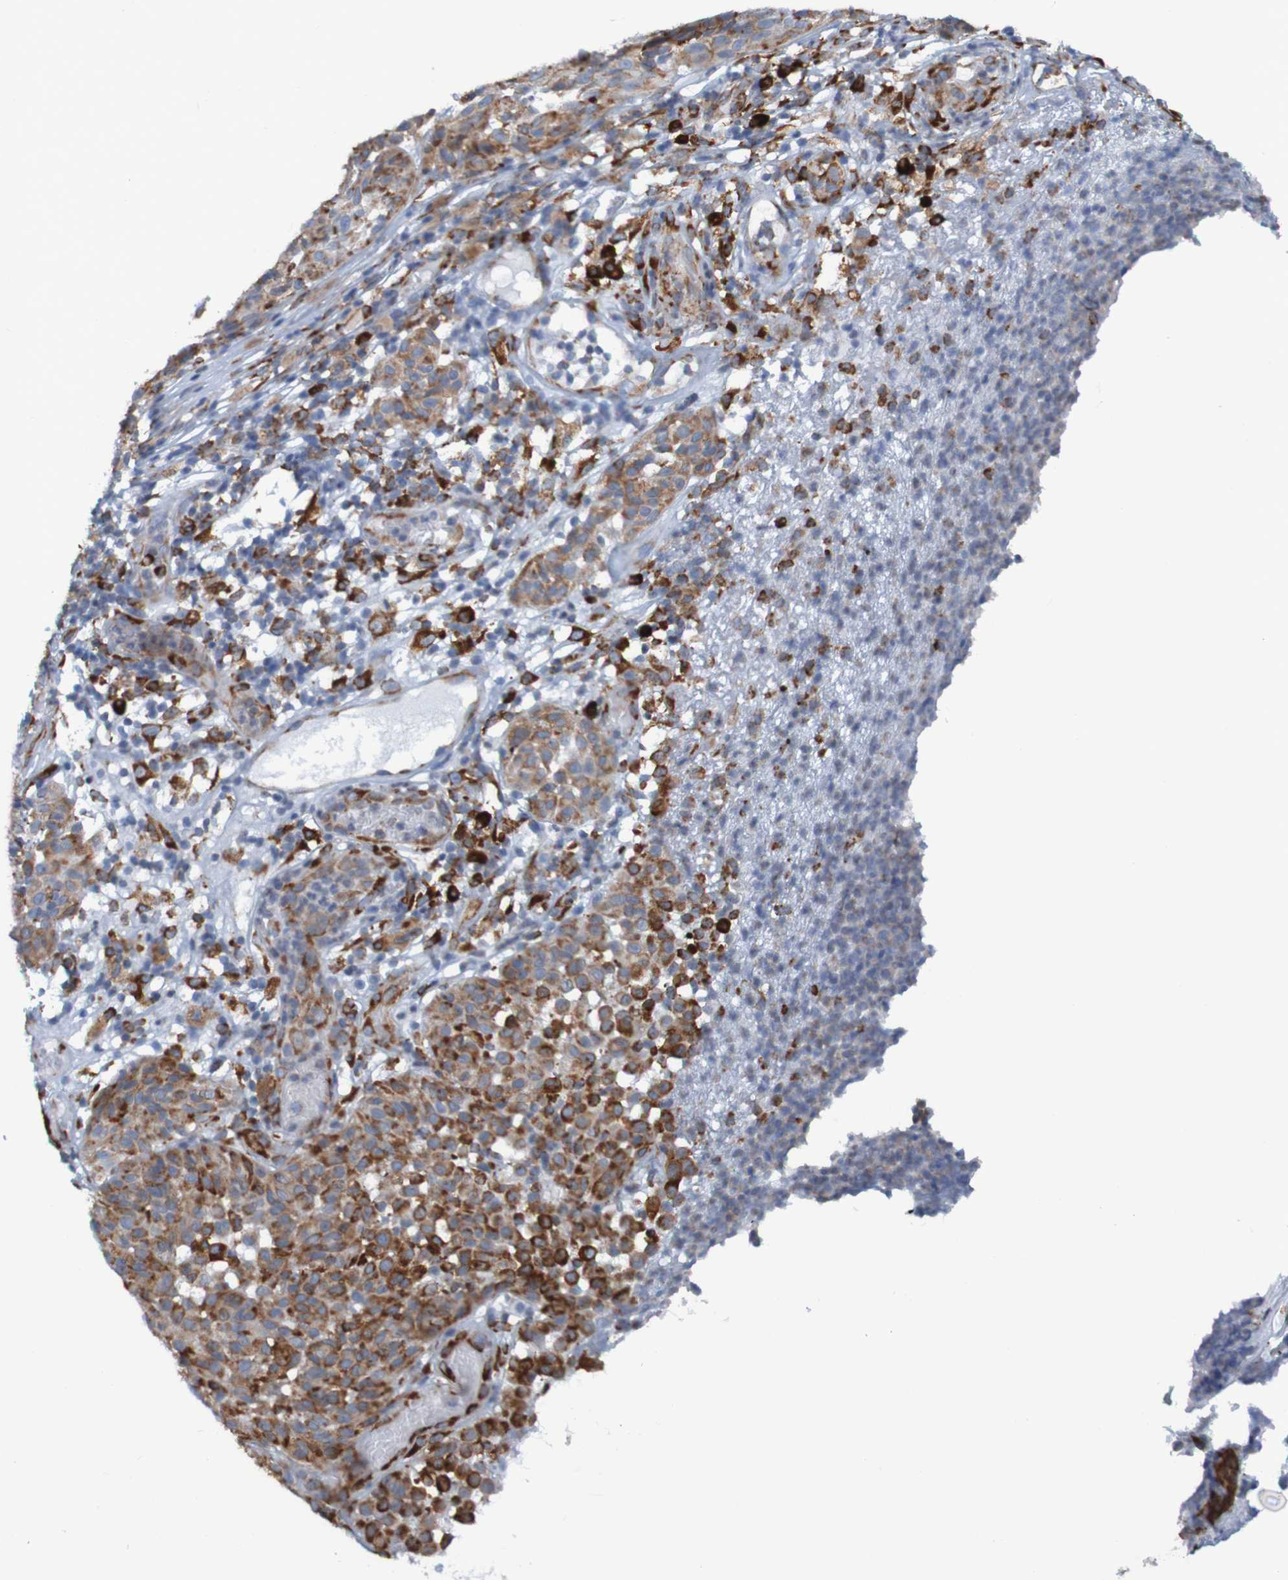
{"staining": {"intensity": "weak", "quantity": ">75%", "location": "cytoplasmic/membranous"}, "tissue": "melanoma", "cell_type": "Tumor cells", "image_type": "cancer", "snomed": [{"axis": "morphology", "description": "Malignant melanoma, NOS"}, {"axis": "topography", "description": "Skin"}], "caption": "Immunohistochemical staining of human malignant melanoma exhibits low levels of weak cytoplasmic/membranous protein expression in about >75% of tumor cells.", "gene": "SSR1", "patient": {"sex": "female", "age": 46}}